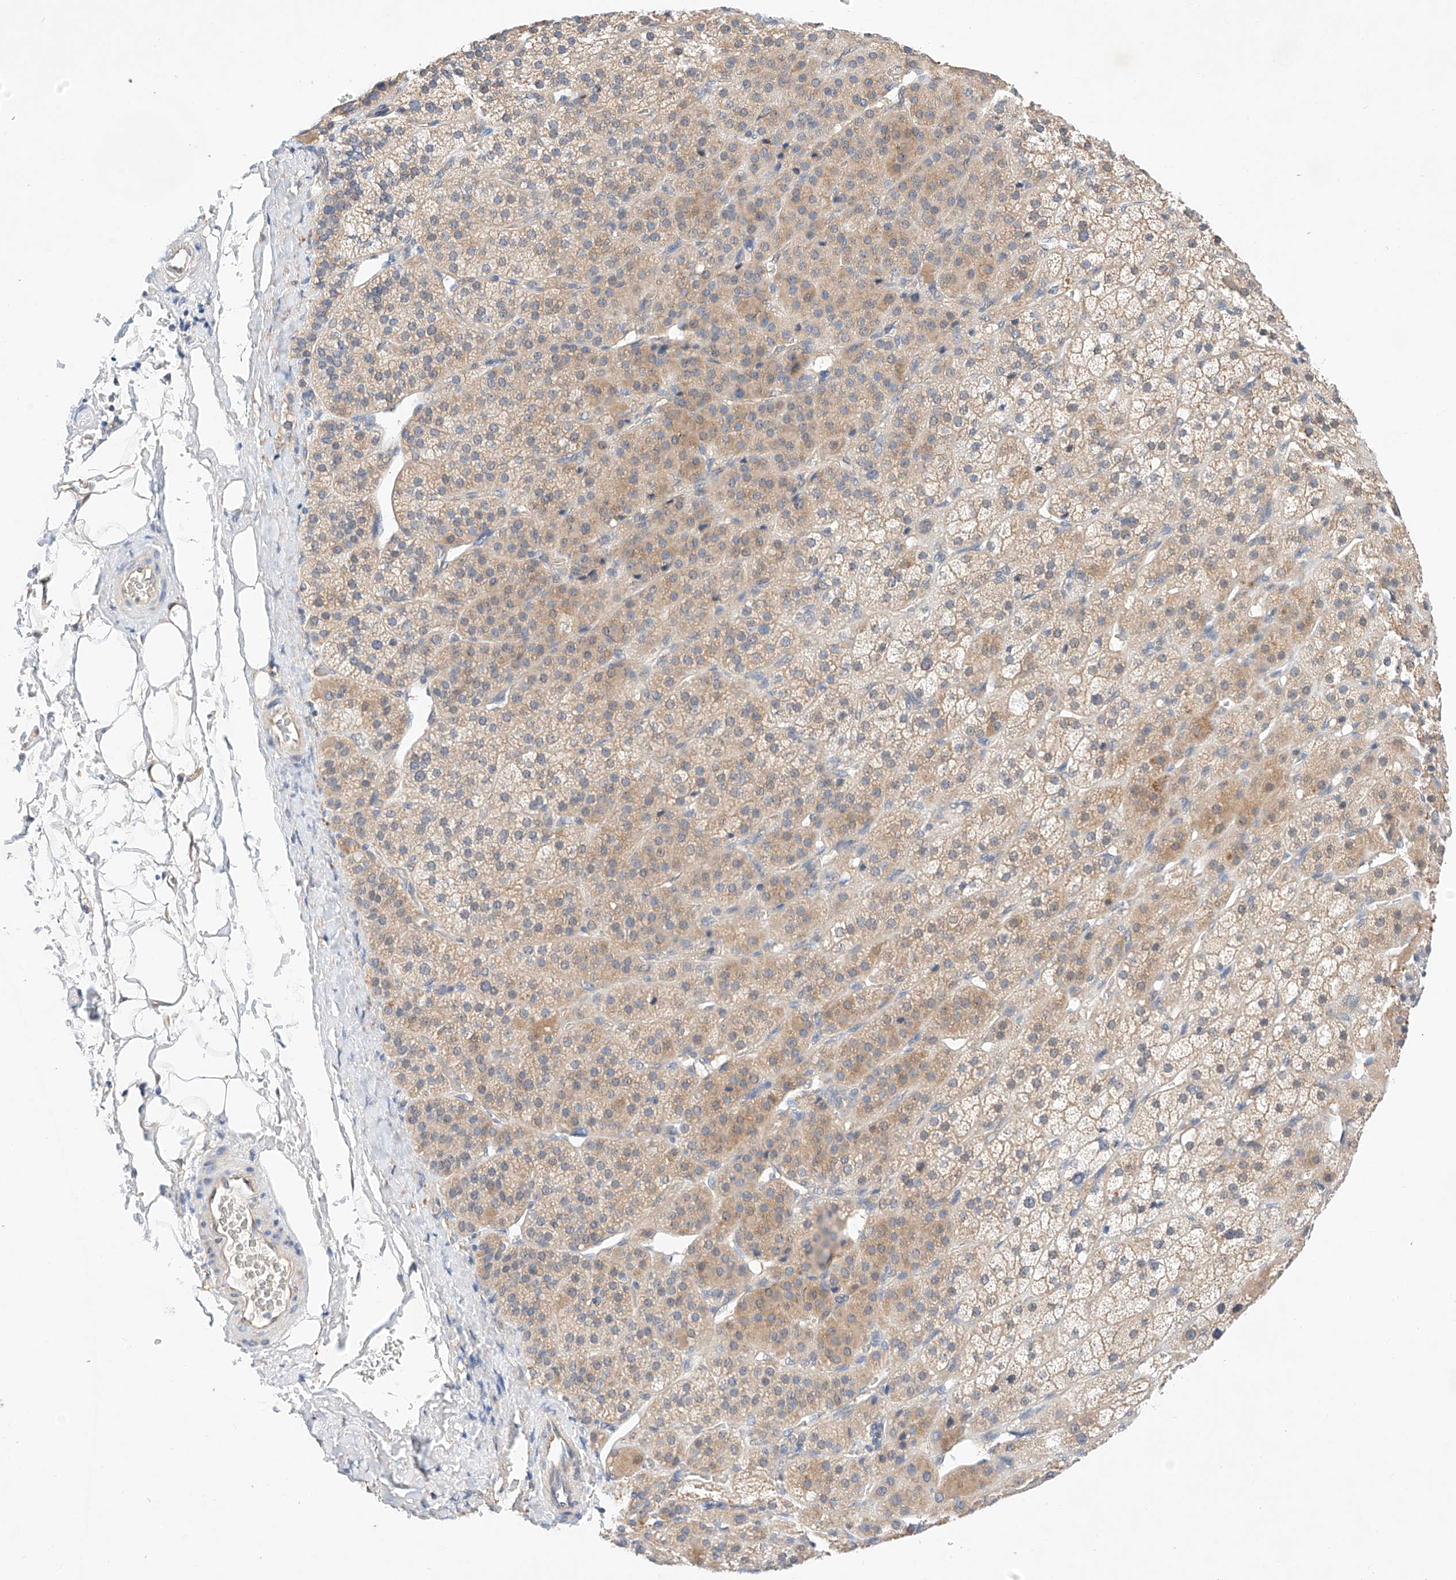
{"staining": {"intensity": "strong", "quantity": "<25%", "location": "cytoplasmic/membranous"}, "tissue": "adrenal gland", "cell_type": "Glandular cells", "image_type": "normal", "snomed": [{"axis": "morphology", "description": "Normal tissue, NOS"}, {"axis": "topography", "description": "Adrenal gland"}], "caption": "Strong cytoplasmic/membranous staining for a protein is appreciated in about <25% of glandular cells of benign adrenal gland using immunohistochemistry.", "gene": "C6orf118", "patient": {"sex": "female", "age": 57}}